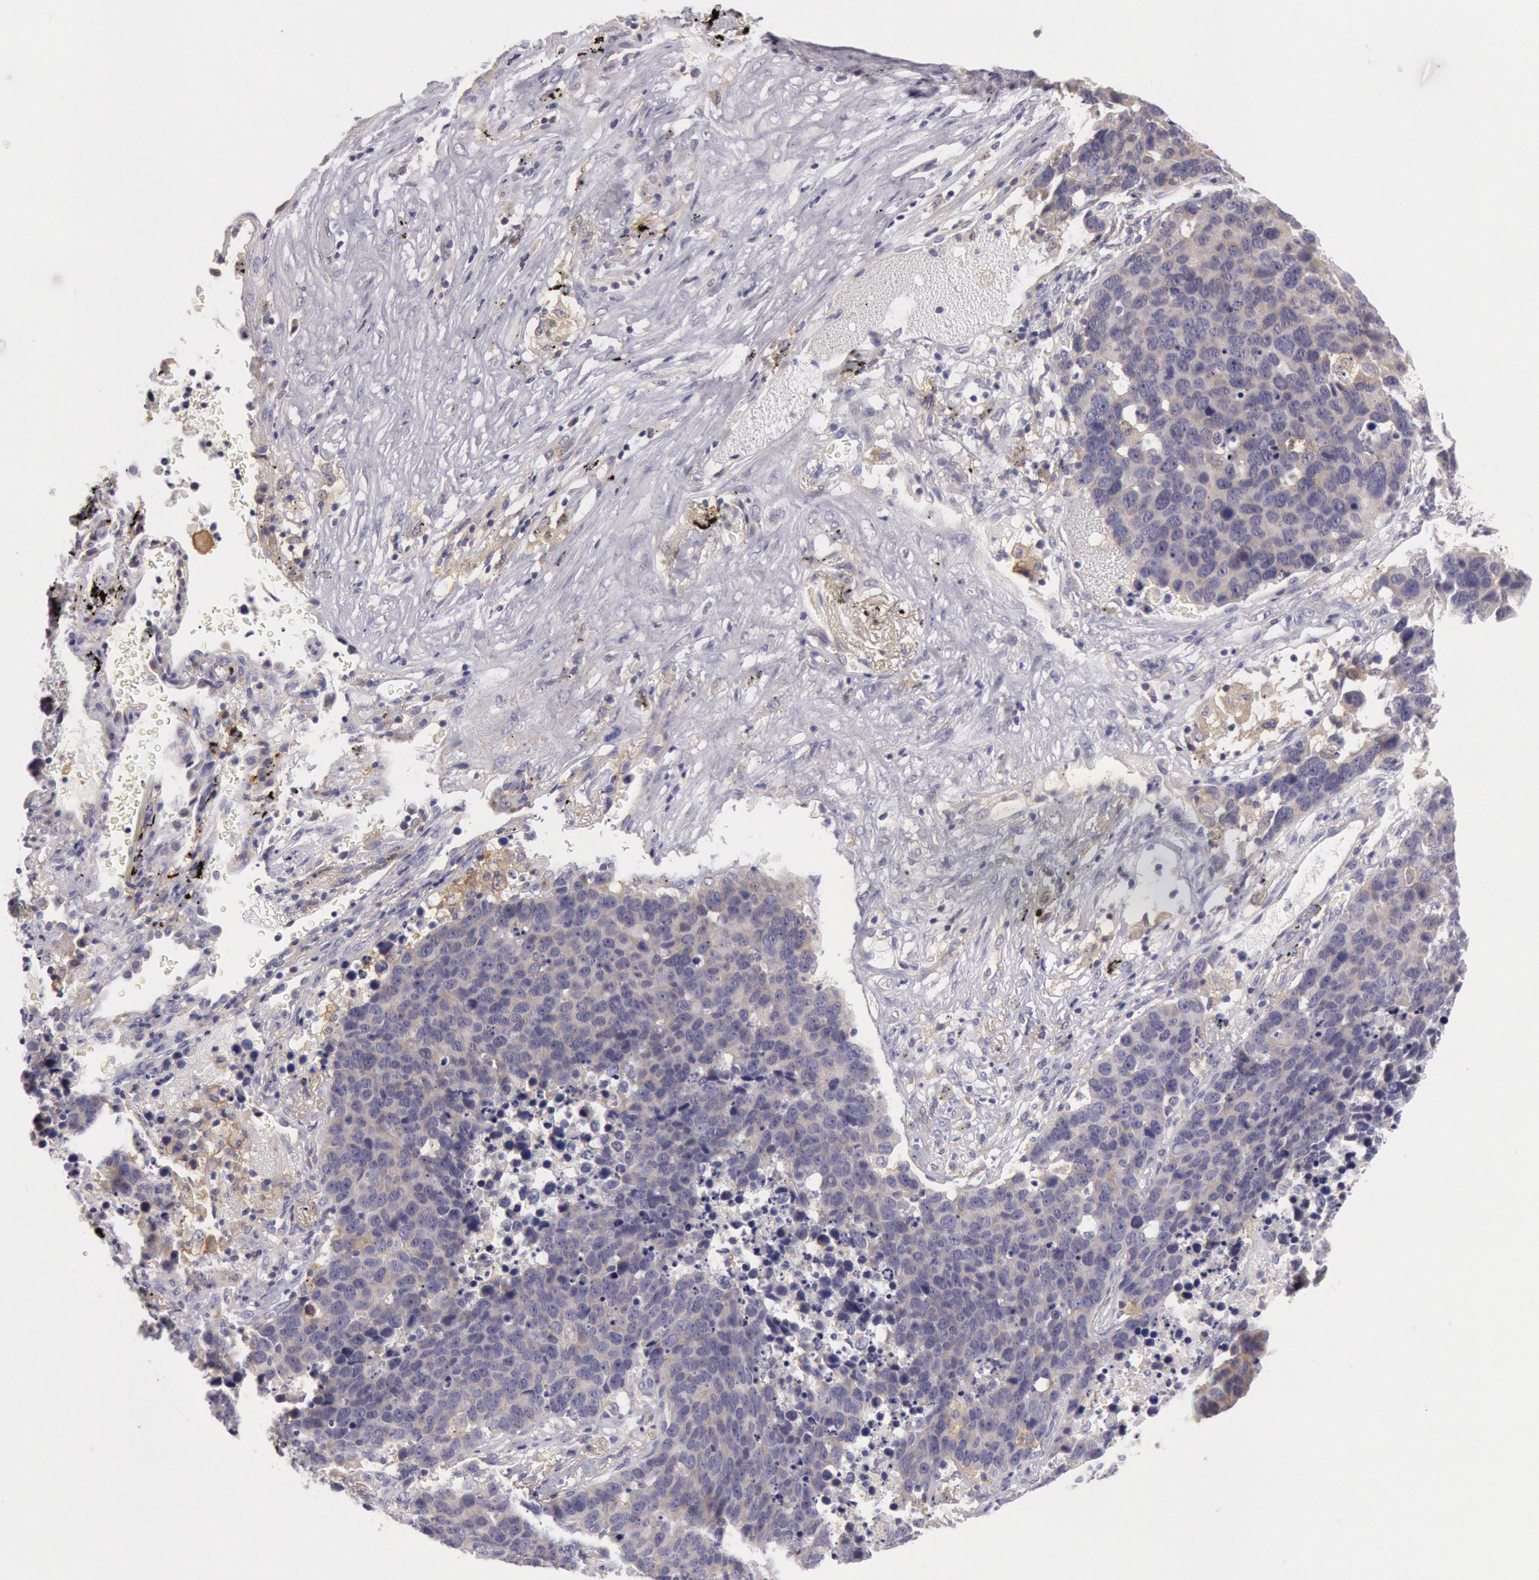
{"staining": {"intensity": "negative", "quantity": "none", "location": "none"}, "tissue": "lung cancer", "cell_type": "Tumor cells", "image_type": "cancer", "snomed": [{"axis": "morphology", "description": "Carcinoid, malignant, NOS"}, {"axis": "topography", "description": "Lung"}], "caption": "A high-resolution photomicrograph shows immunohistochemistry (IHC) staining of lung carcinoid (malignant), which exhibits no significant positivity in tumor cells.", "gene": "MYO5A", "patient": {"sex": "male", "age": 60}}